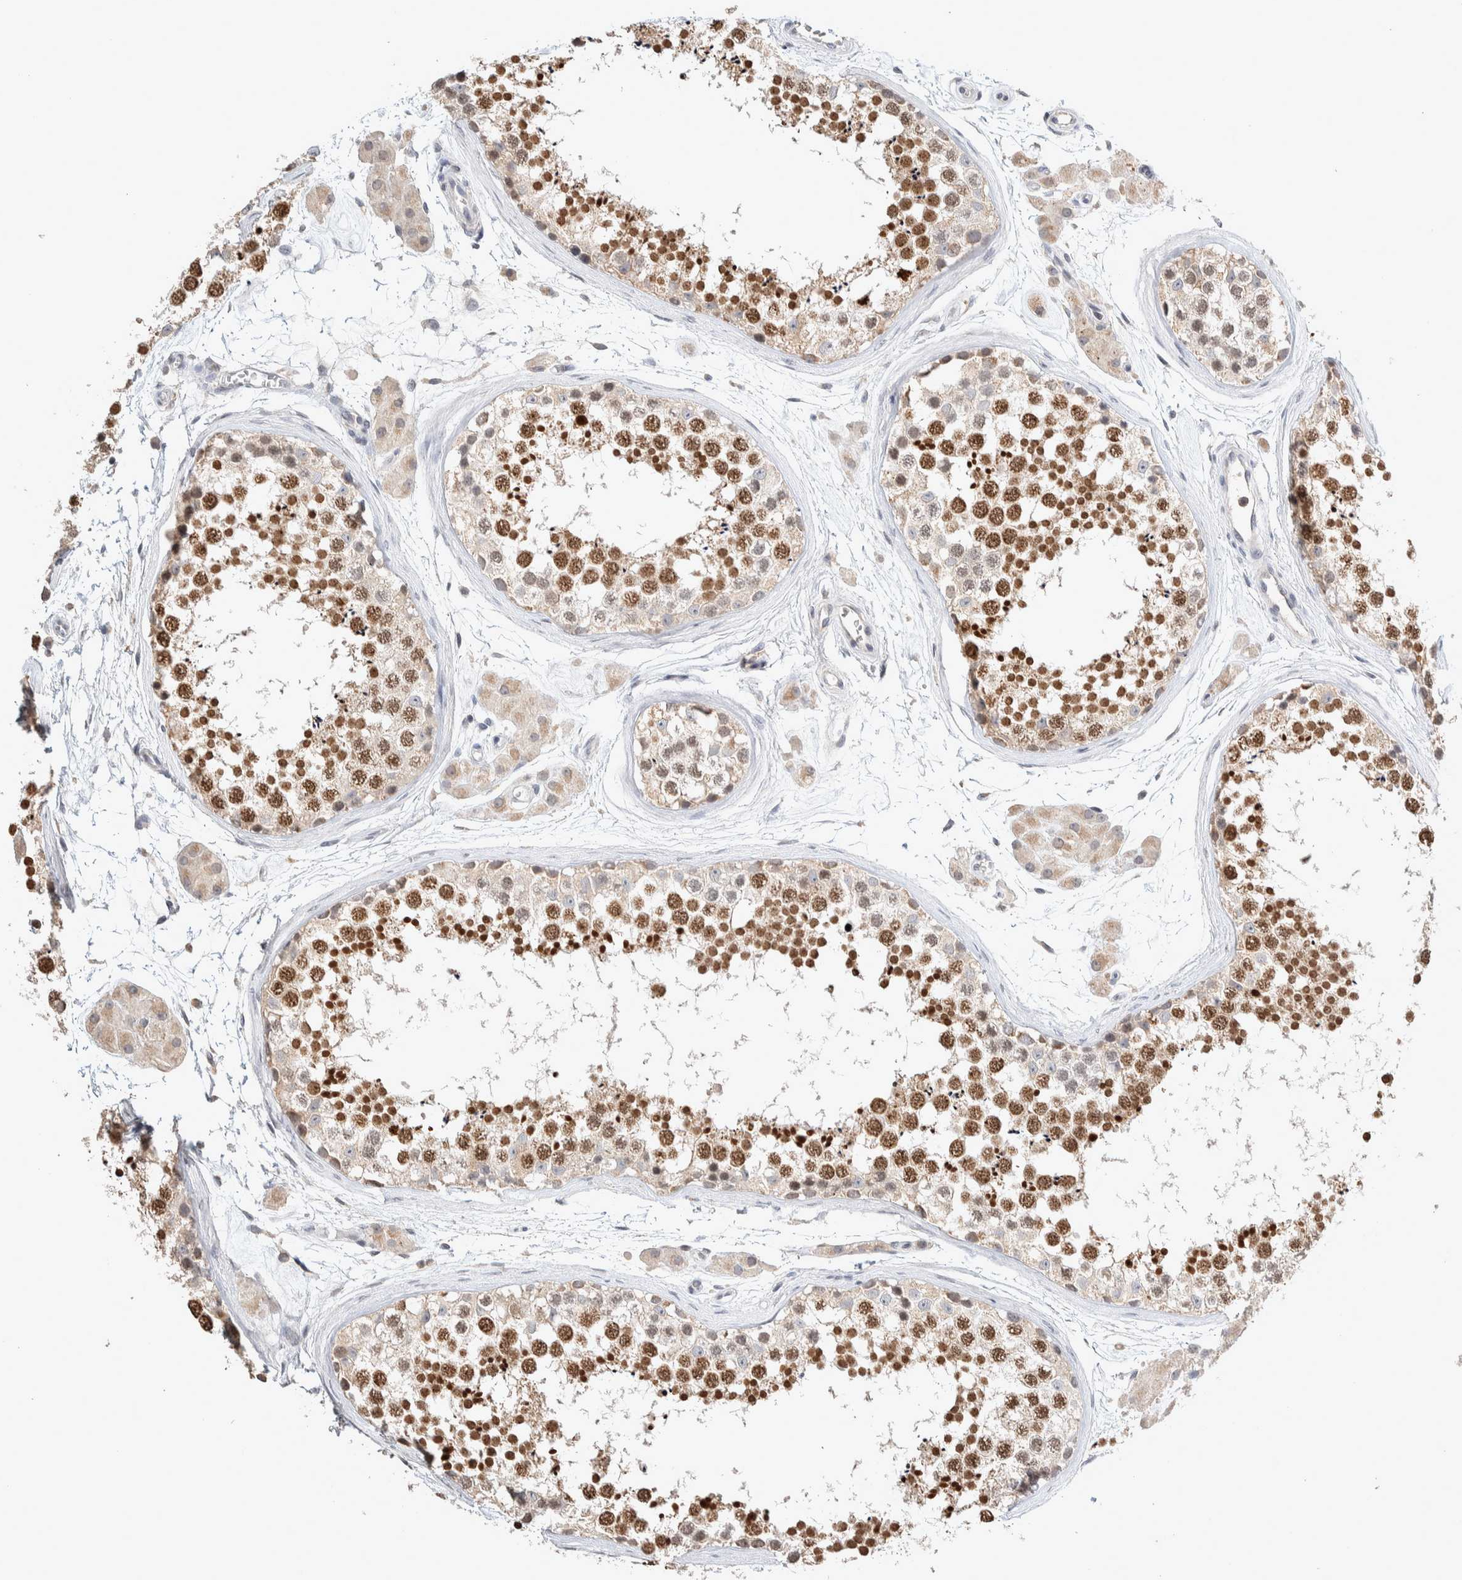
{"staining": {"intensity": "strong", "quantity": "25%-75%", "location": "nuclear"}, "tissue": "testis", "cell_type": "Cells in seminiferous ducts", "image_type": "normal", "snomed": [{"axis": "morphology", "description": "Normal tissue, NOS"}, {"axis": "topography", "description": "Testis"}], "caption": "Brown immunohistochemical staining in benign testis demonstrates strong nuclear positivity in approximately 25%-75% of cells in seminiferous ducts.", "gene": "CRAT", "patient": {"sex": "male", "age": 56}}